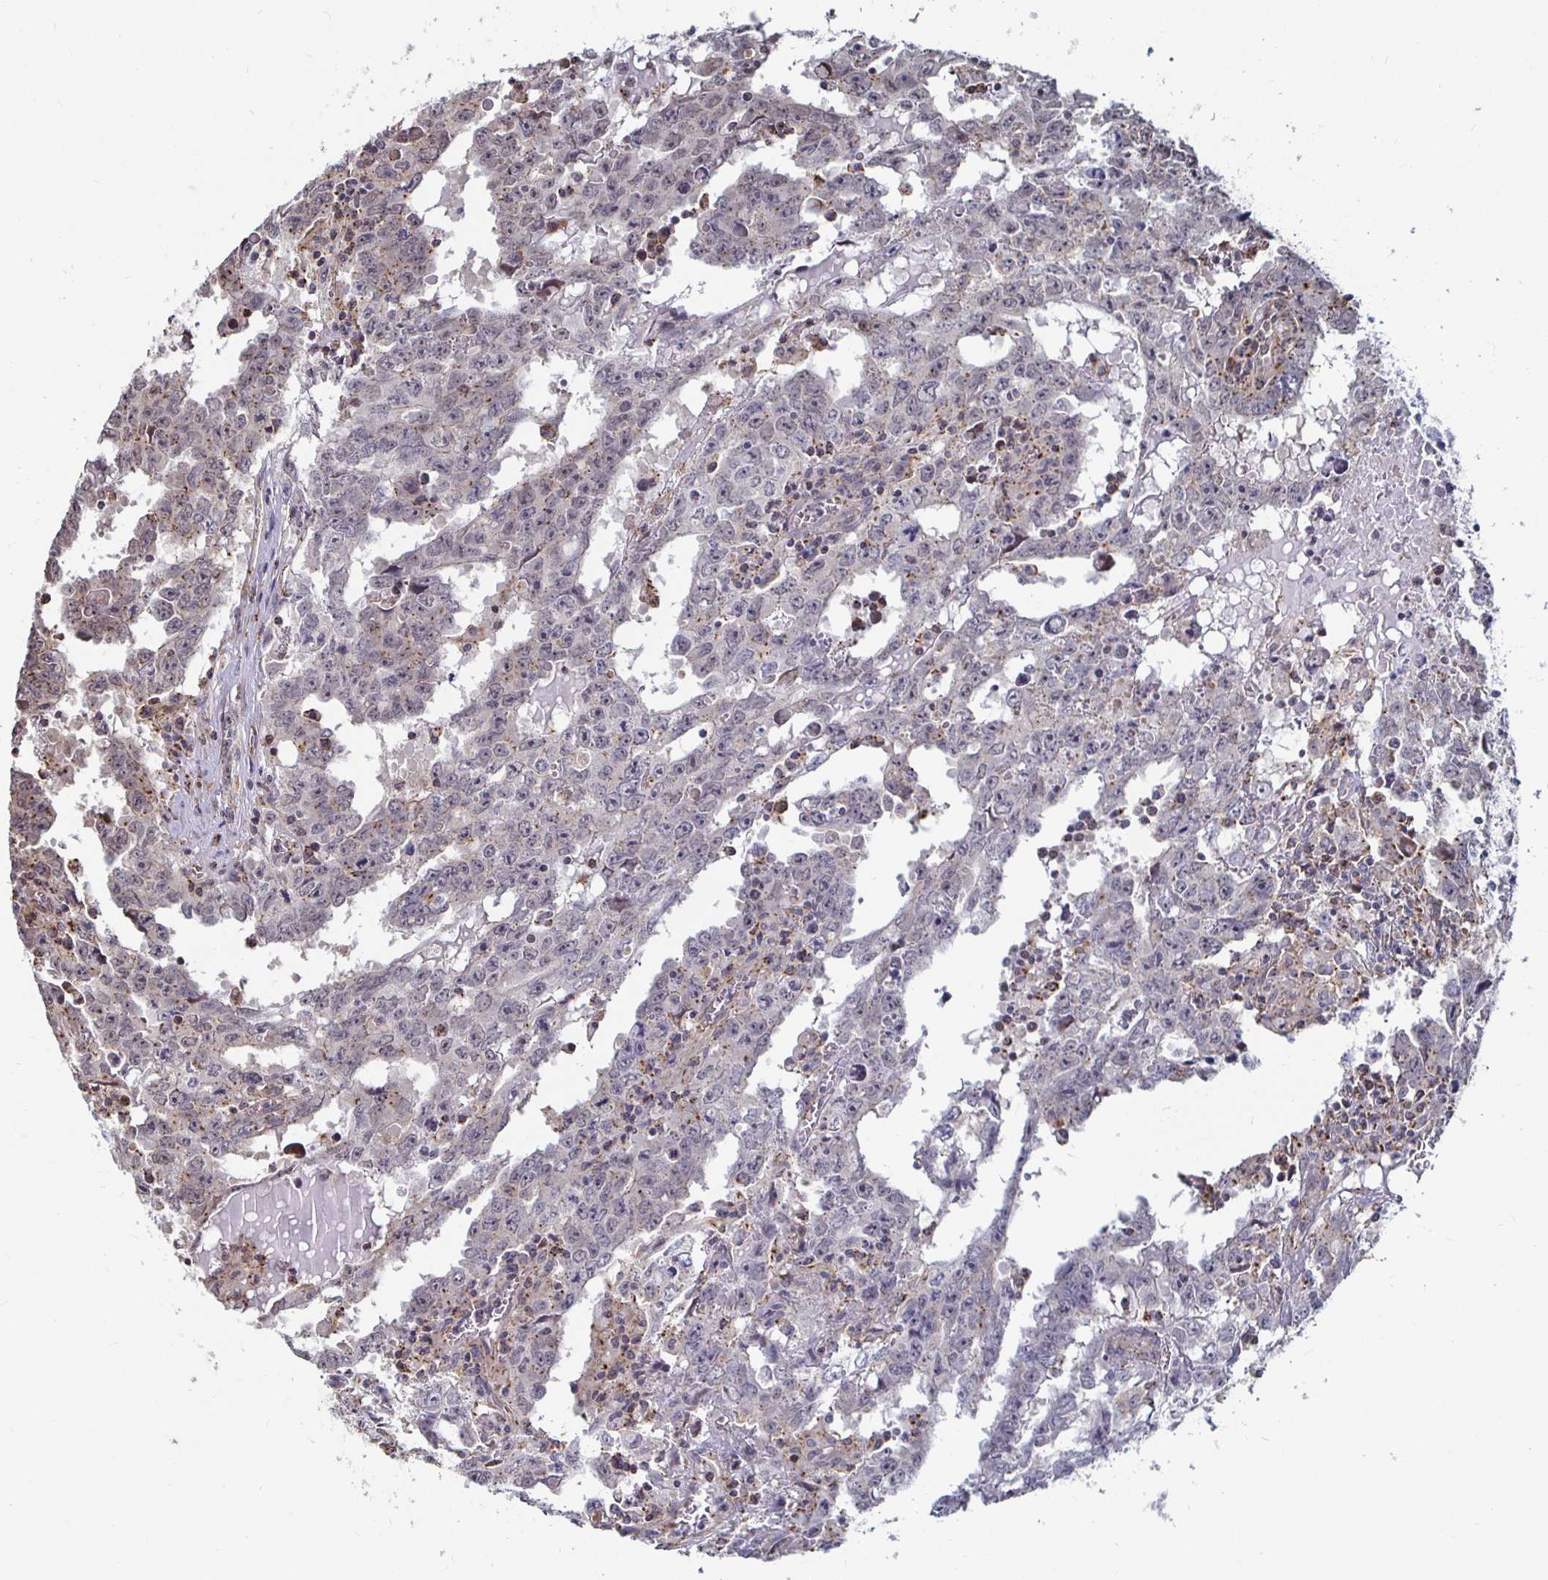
{"staining": {"intensity": "negative", "quantity": "none", "location": "none"}, "tissue": "testis cancer", "cell_type": "Tumor cells", "image_type": "cancer", "snomed": [{"axis": "morphology", "description": "Carcinoma, Embryonal, NOS"}, {"axis": "topography", "description": "Testis"}], "caption": "This is a photomicrograph of immunohistochemistry (IHC) staining of testis cancer (embryonal carcinoma), which shows no positivity in tumor cells. (Stains: DAB (3,3'-diaminobenzidine) immunohistochemistry (IHC) with hematoxylin counter stain, Microscopy: brightfield microscopy at high magnification).", "gene": "CAPN11", "patient": {"sex": "male", "age": 22}}